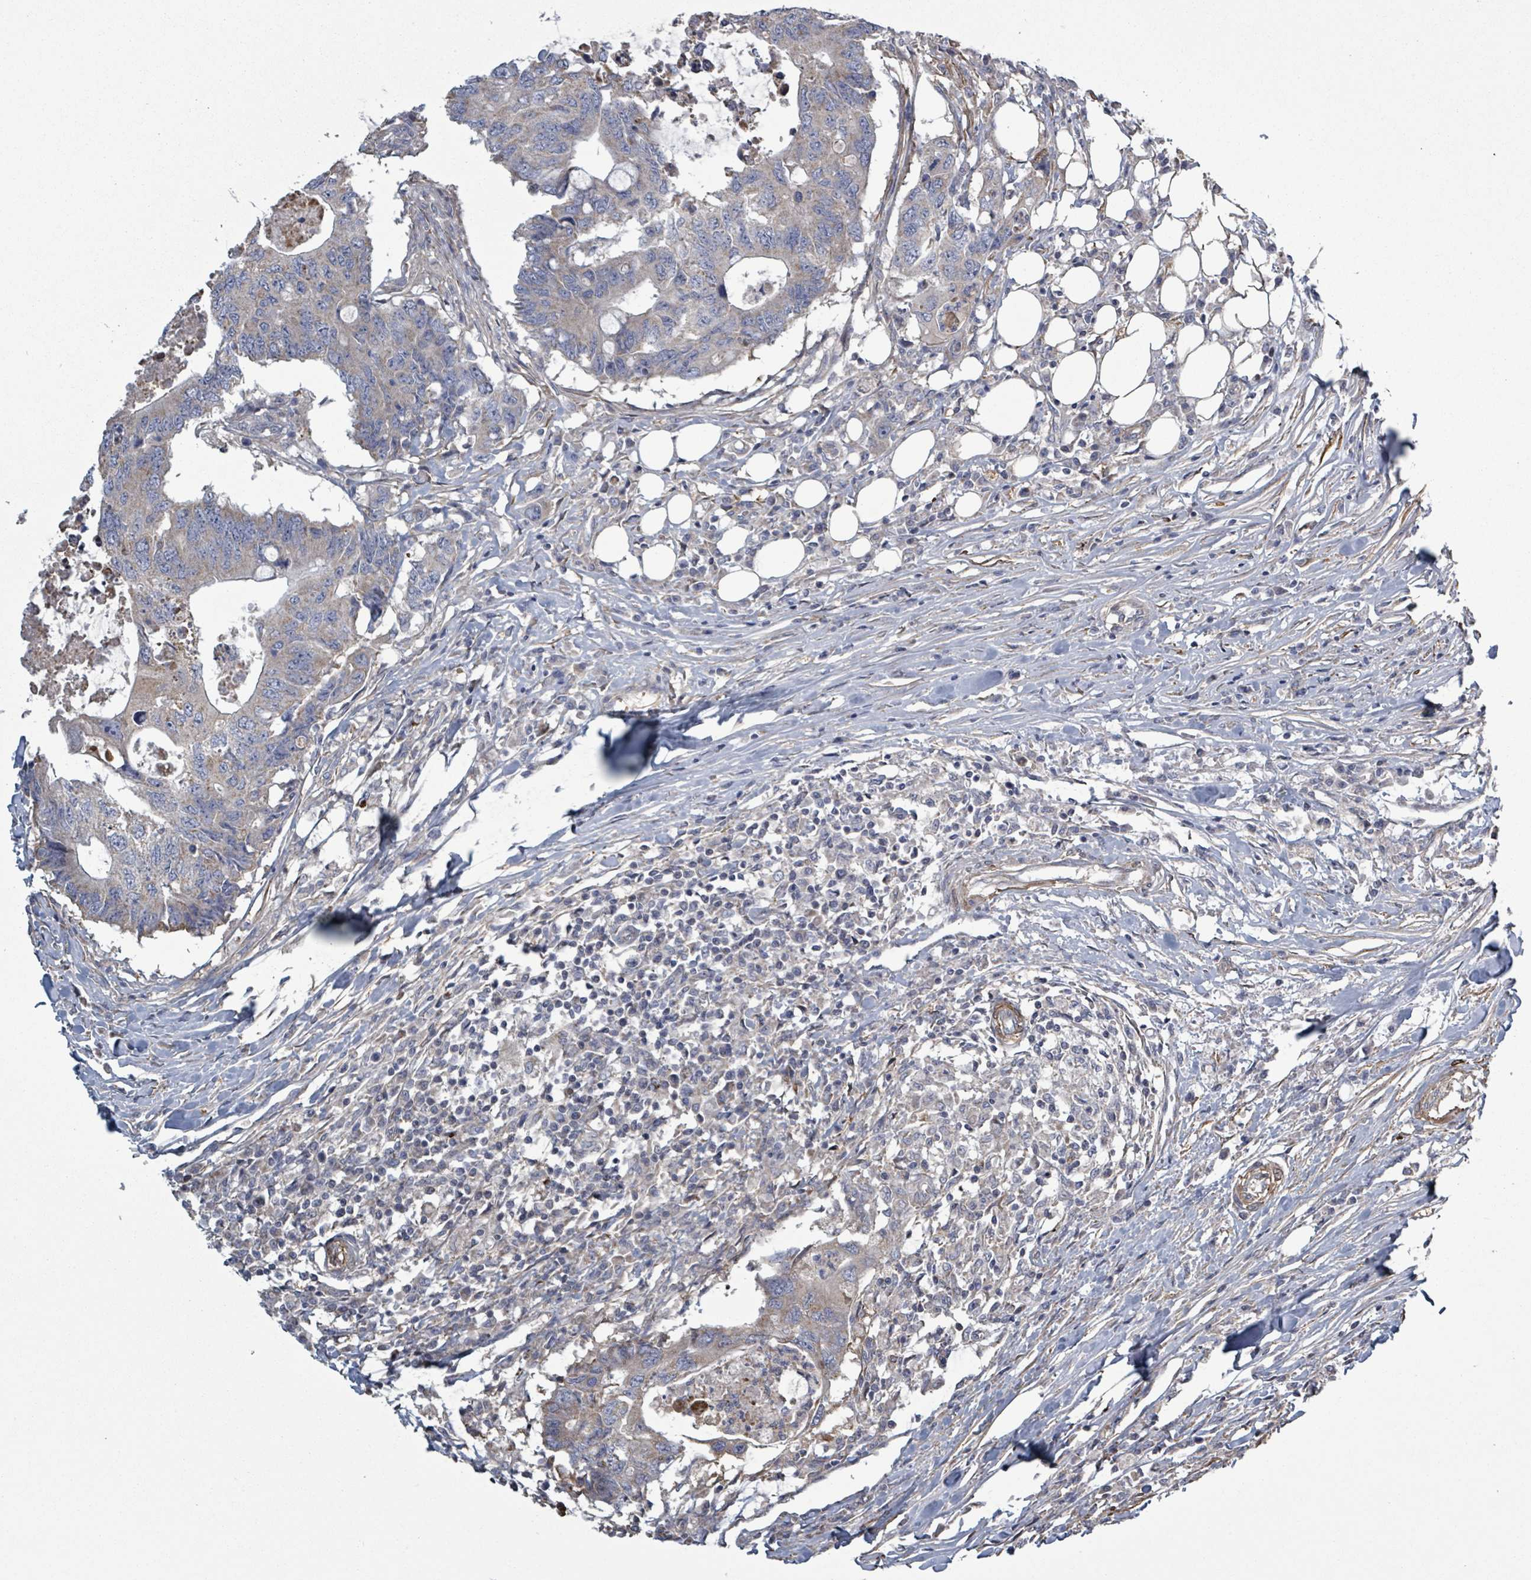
{"staining": {"intensity": "weak", "quantity": "<25%", "location": "cytoplasmic/membranous"}, "tissue": "colorectal cancer", "cell_type": "Tumor cells", "image_type": "cancer", "snomed": [{"axis": "morphology", "description": "Adenocarcinoma, NOS"}, {"axis": "topography", "description": "Colon"}], "caption": "The immunohistochemistry micrograph has no significant expression in tumor cells of colorectal adenocarcinoma tissue. Nuclei are stained in blue.", "gene": "ADCK1", "patient": {"sex": "male", "age": 71}}